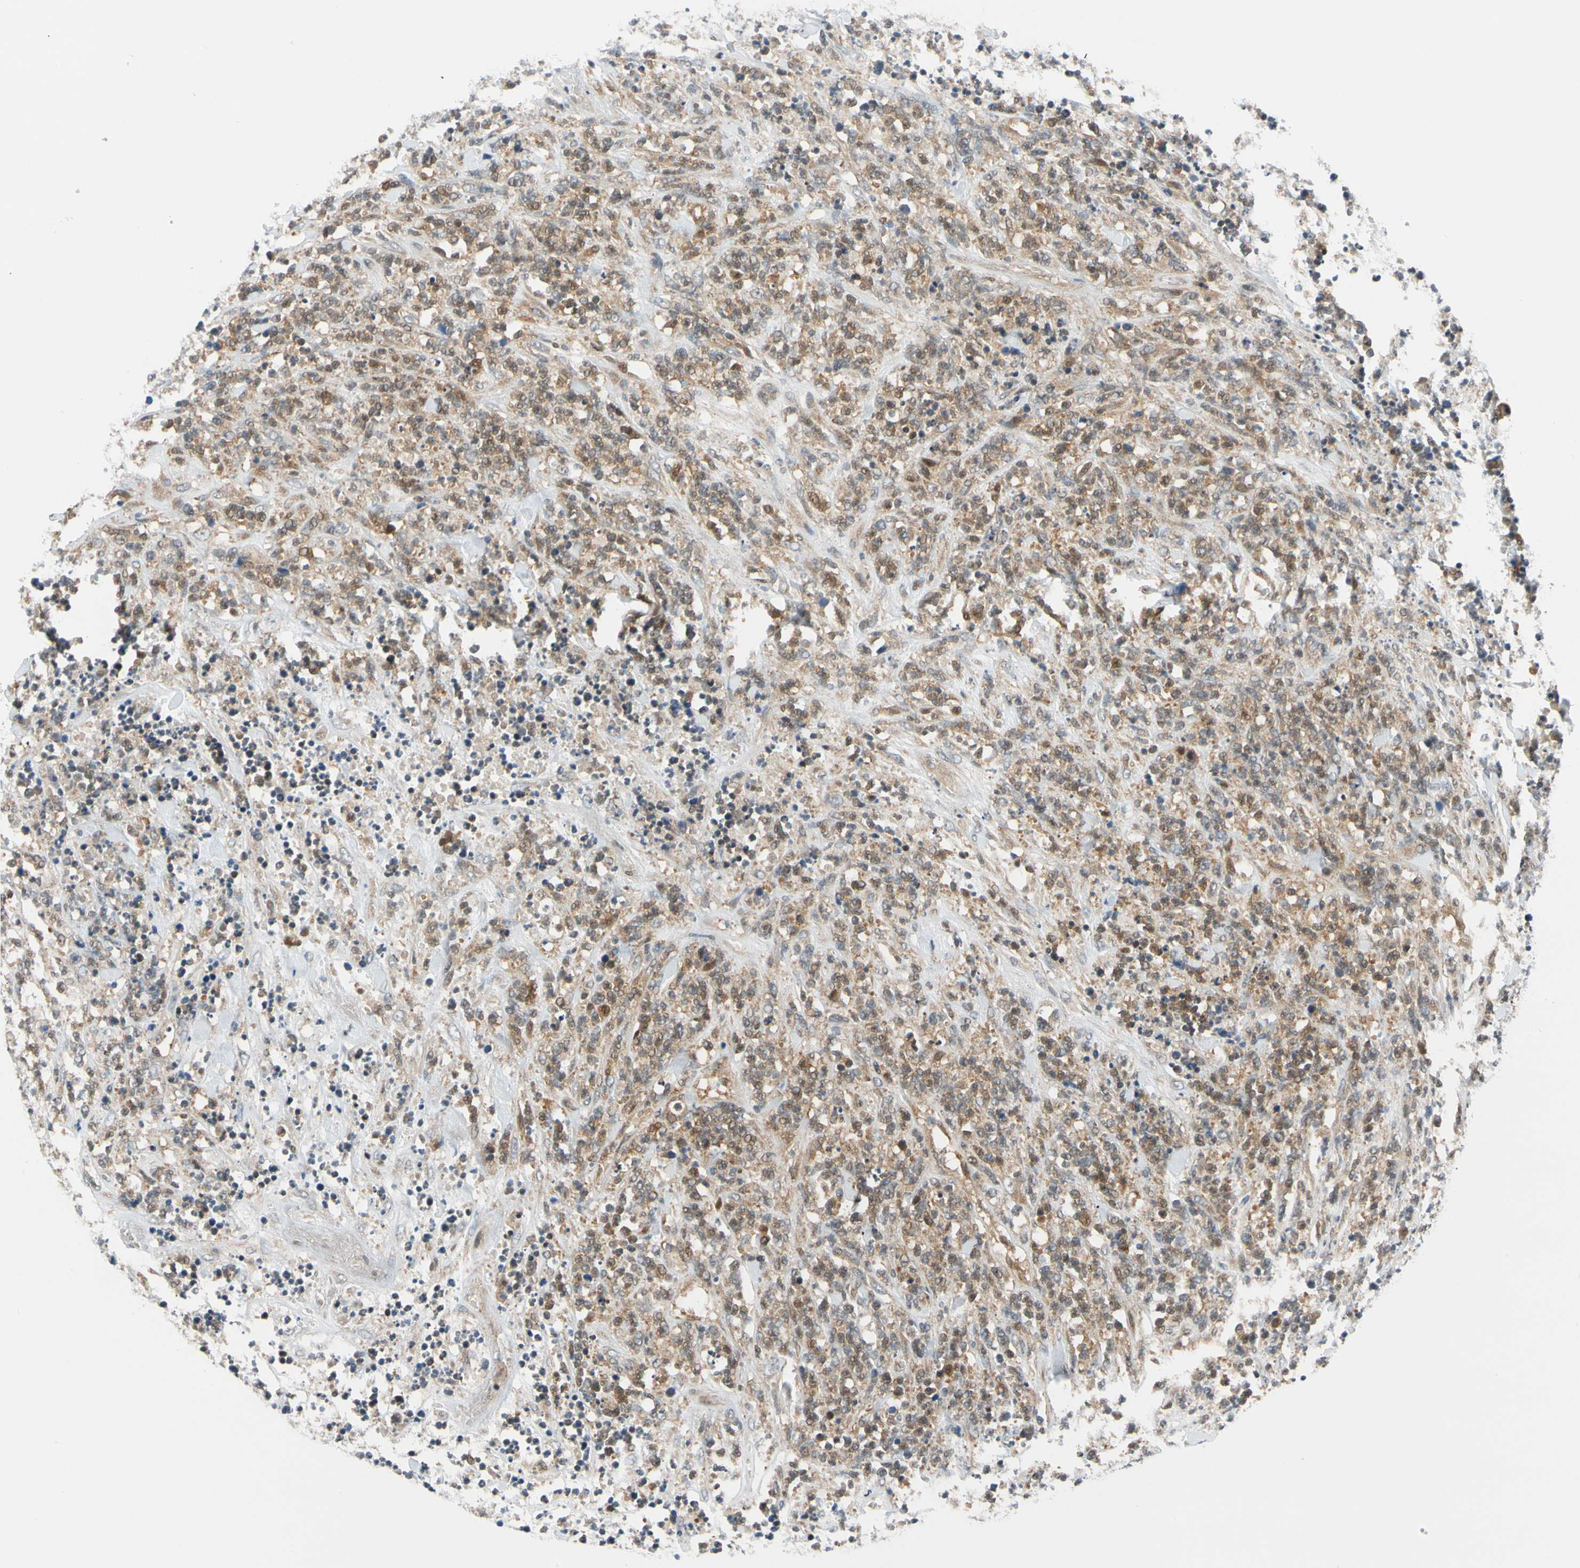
{"staining": {"intensity": "moderate", "quantity": ">75%", "location": "cytoplasmic/membranous"}, "tissue": "lymphoma", "cell_type": "Tumor cells", "image_type": "cancer", "snomed": [{"axis": "morphology", "description": "Malignant lymphoma, non-Hodgkin's type, High grade"}, {"axis": "topography", "description": "Soft tissue"}], "caption": "High-grade malignant lymphoma, non-Hodgkin's type stained with a protein marker exhibits moderate staining in tumor cells.", "gene": "MAPK9", "patient": {"sex": "male", "age": 18}}